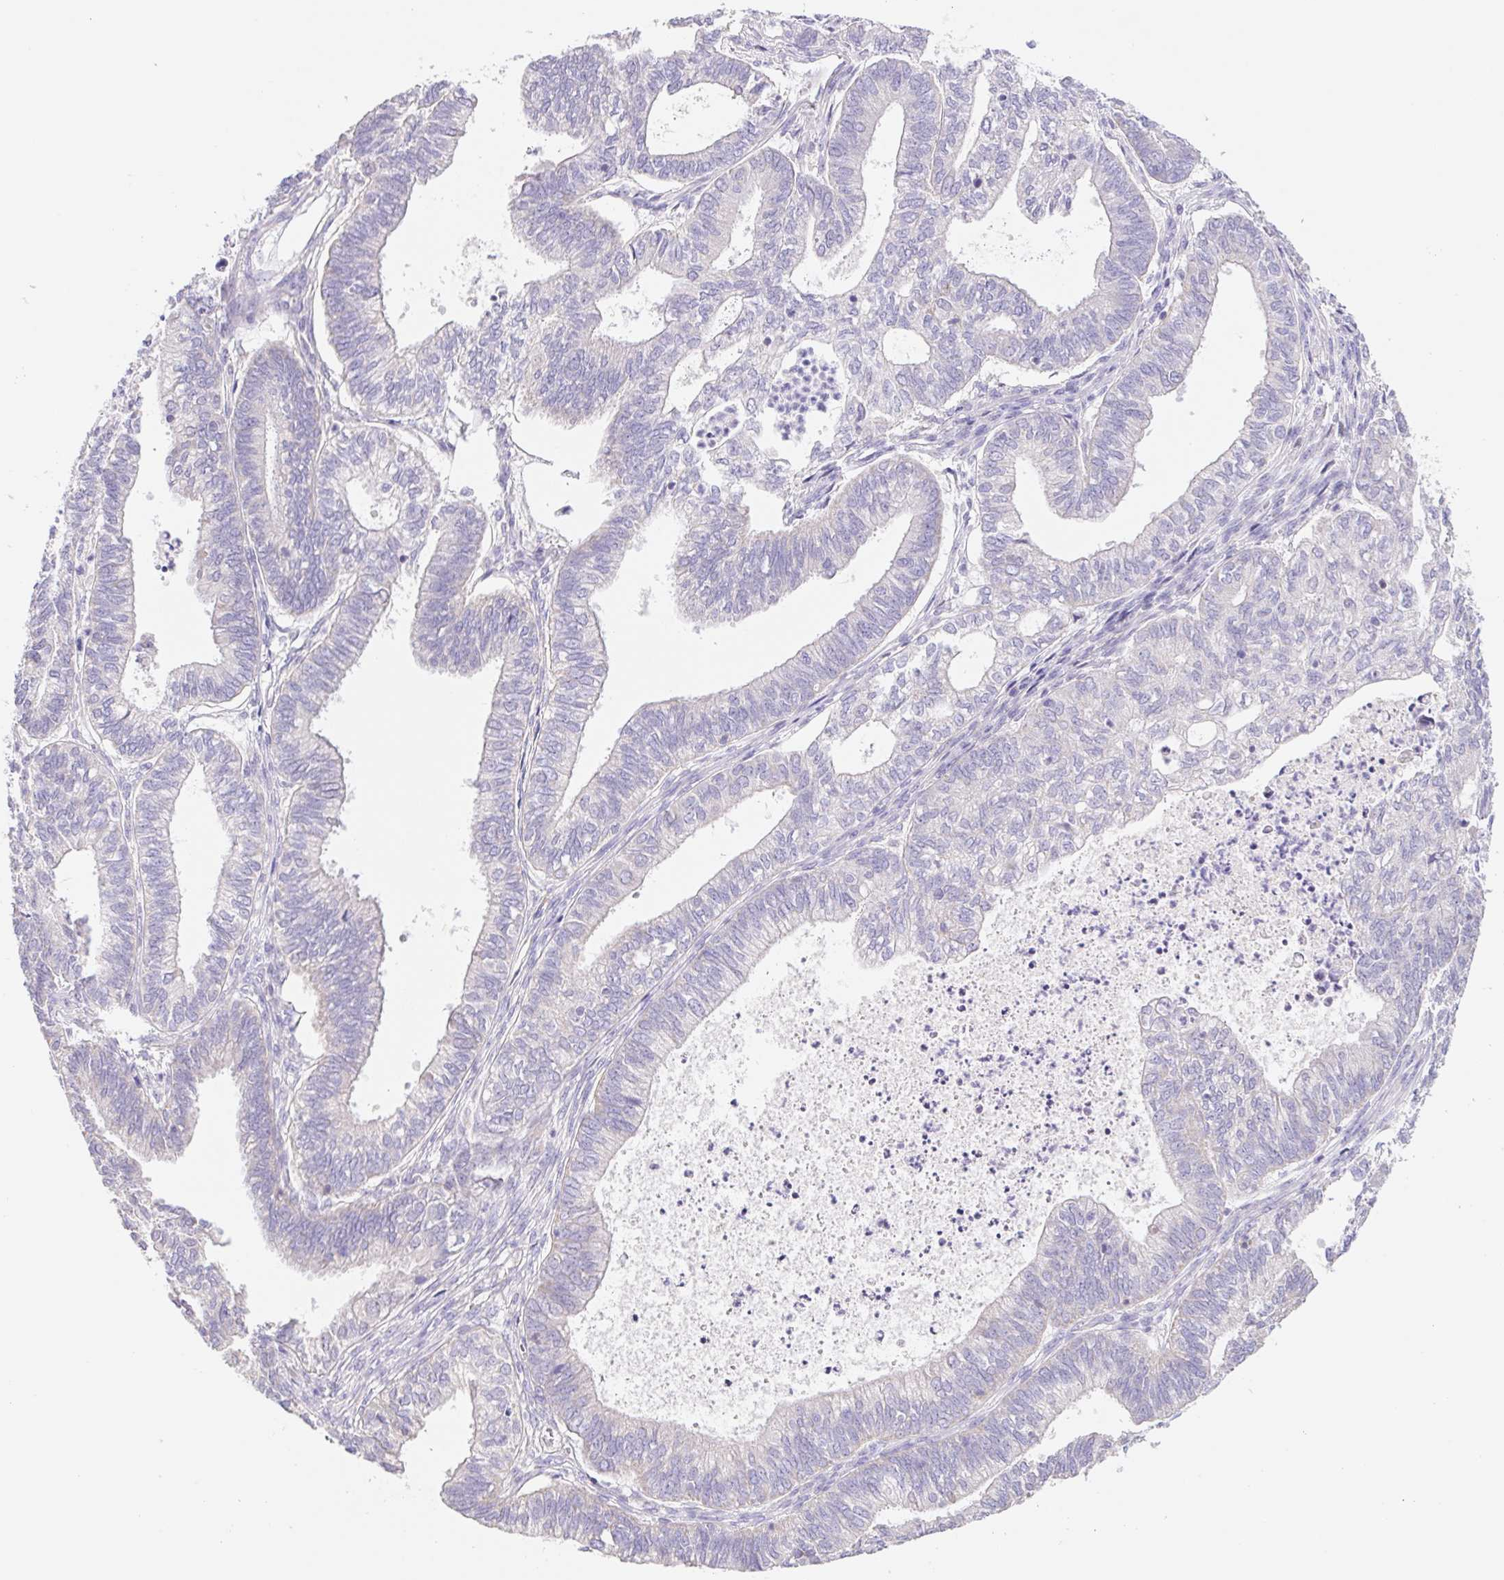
{"staining": {"intensity": "negative", "quantity": "none", "location": "none"}, "tissue": "ovarian cancer", "cell_type": "Tumor cells", "image_type": "cancer", "snomed": [{"axis": "morphology", "description": "Carcinoma, endometroid"}, {"axis": "topography", "description": "Ovary"}], "caption": "An immunohistochemistry (IHC) histopathology image of ovarian cancer (endometroid carcinoma) is shown. There is no staining in tumor cells of ovarian cancer (endometroid carcinoma).", "gene": "FKBP6", "patient": {"sex": "female", "age": 64}}